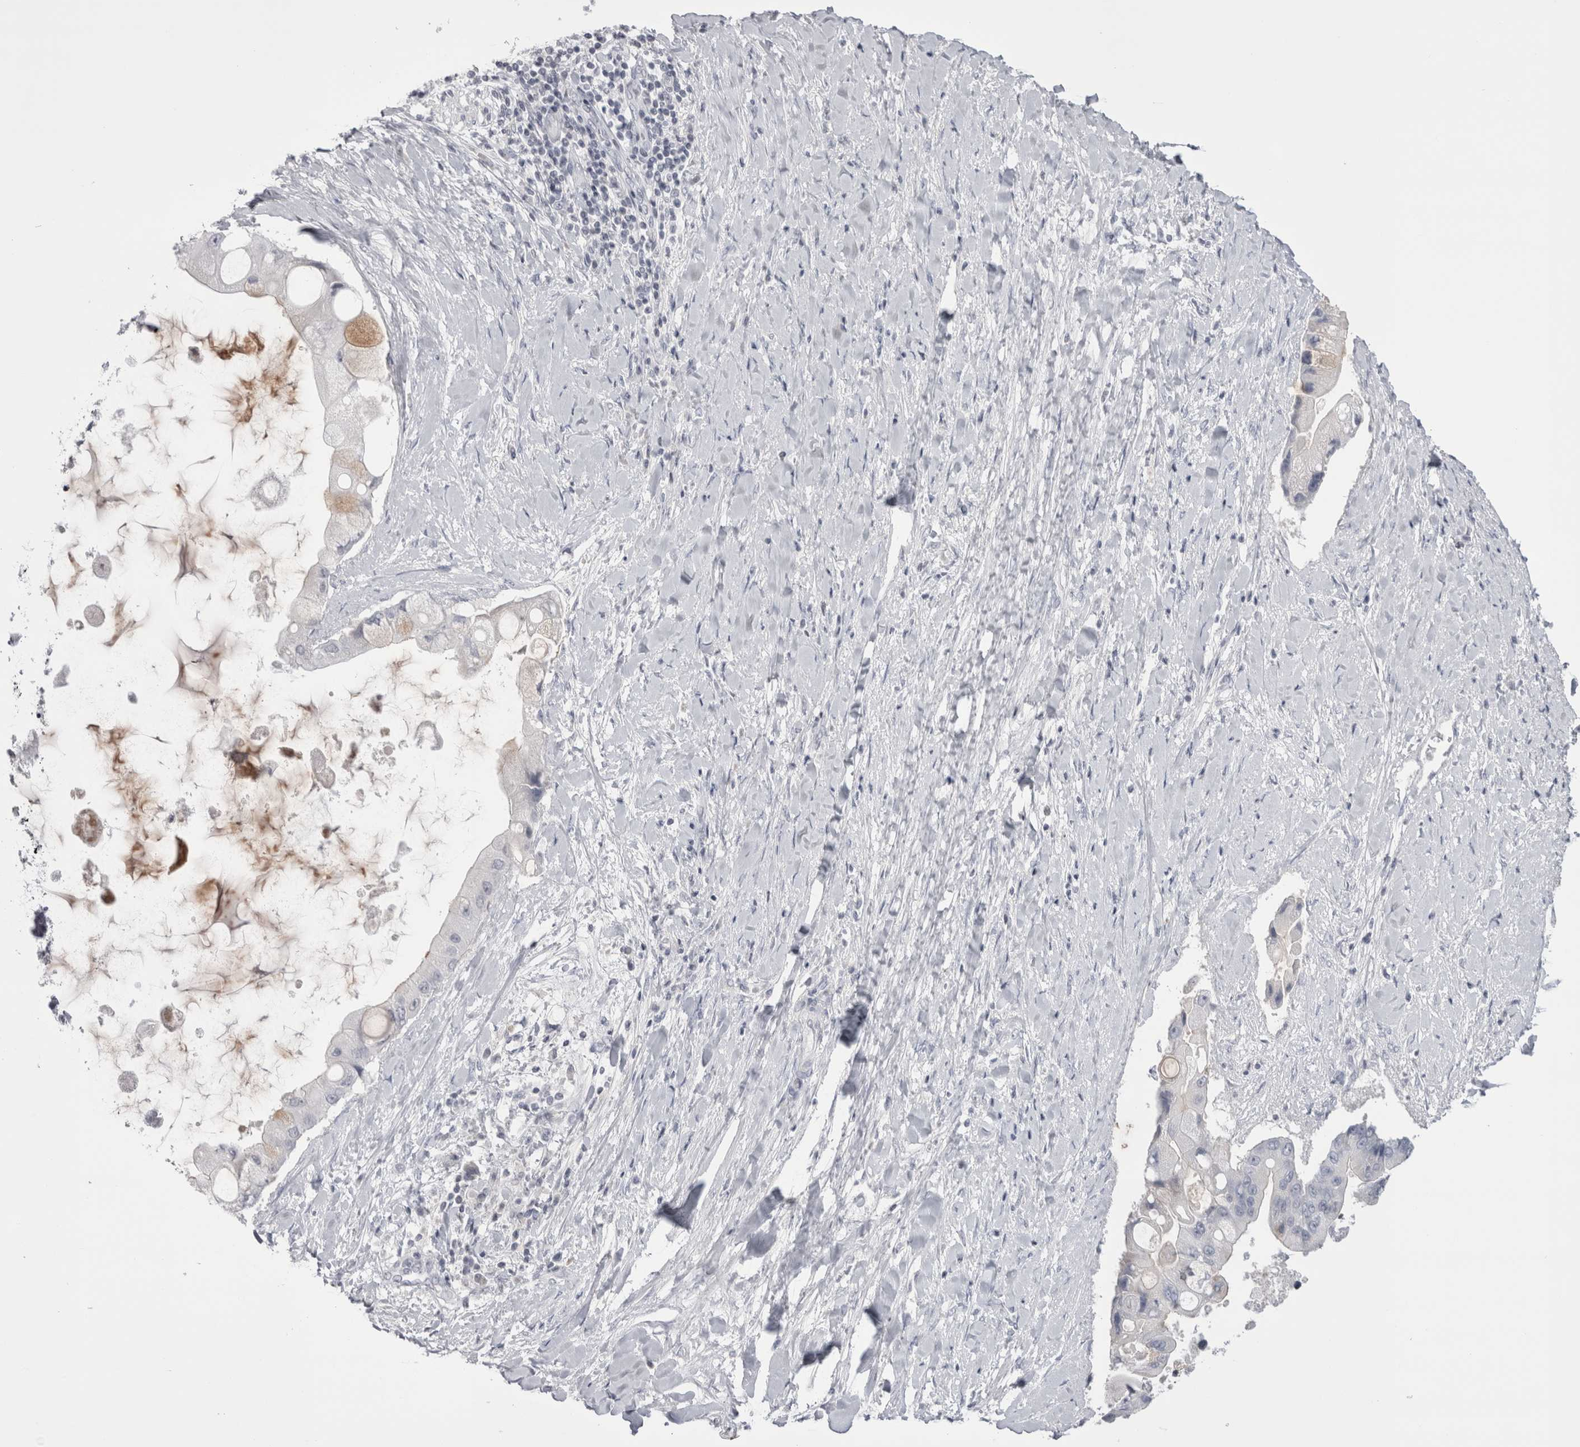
{"staining": {"intensity": "weak", "quantity": "<25%", "location": "cytoplasmic/membranous"}, "tissue": "liver cancer", "cell_type": "Tumor cells", "image_type": "cancer", "snomed": [{"axis": "morphology", "description": "Cholangiocarcinoma"}, {"axis": "topography", "description": "Liver"}], "caption": "Human liver cancer (cholangiocarcinoma) stained for a protein using immunohistochemistry demonstrates no expression in tumor cells.", "gene": "FNDC8", "patient": {"sex": "male", "age": 50}}